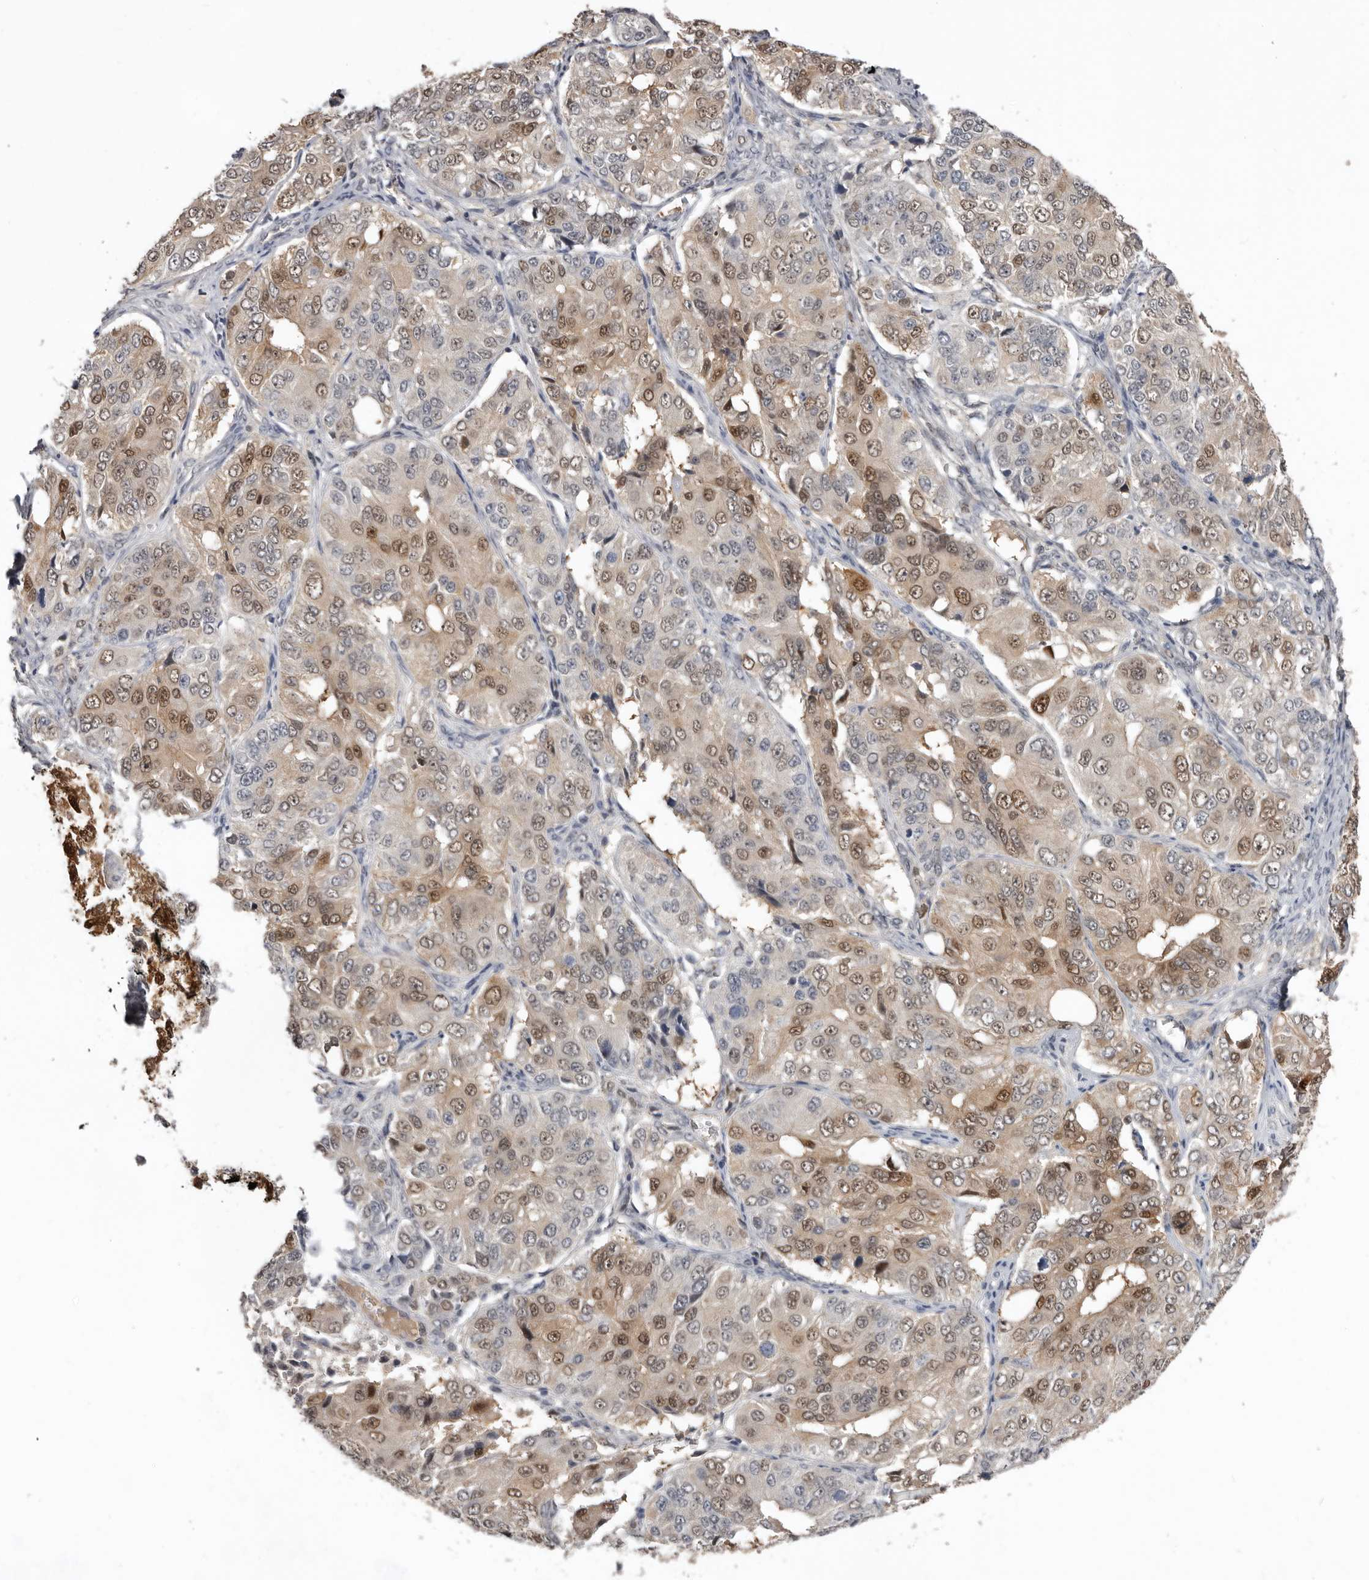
{"staining": {"intensity": "moderate", "quantity": ">75%", "location": "nuclear"}, "tissue": "ovarian cancer", "cell_type": "Tumor cells", "image_type": "cancer", "snomed": [{"axis": "morphology", "description": "Carcinoma, endometroid"}, {"axis": "topography", "description": "Ovary"}], "caption": "A high-resolution photomicrograph shows immunohistochemistry (IHC) staining of endometroid carcinoma (ovarian), which demonstrates moderate nuclear positivity in approximately >75% of tumor cells.", "gene": "RBKS", "patient": {"sex": "female", "age": 51}}